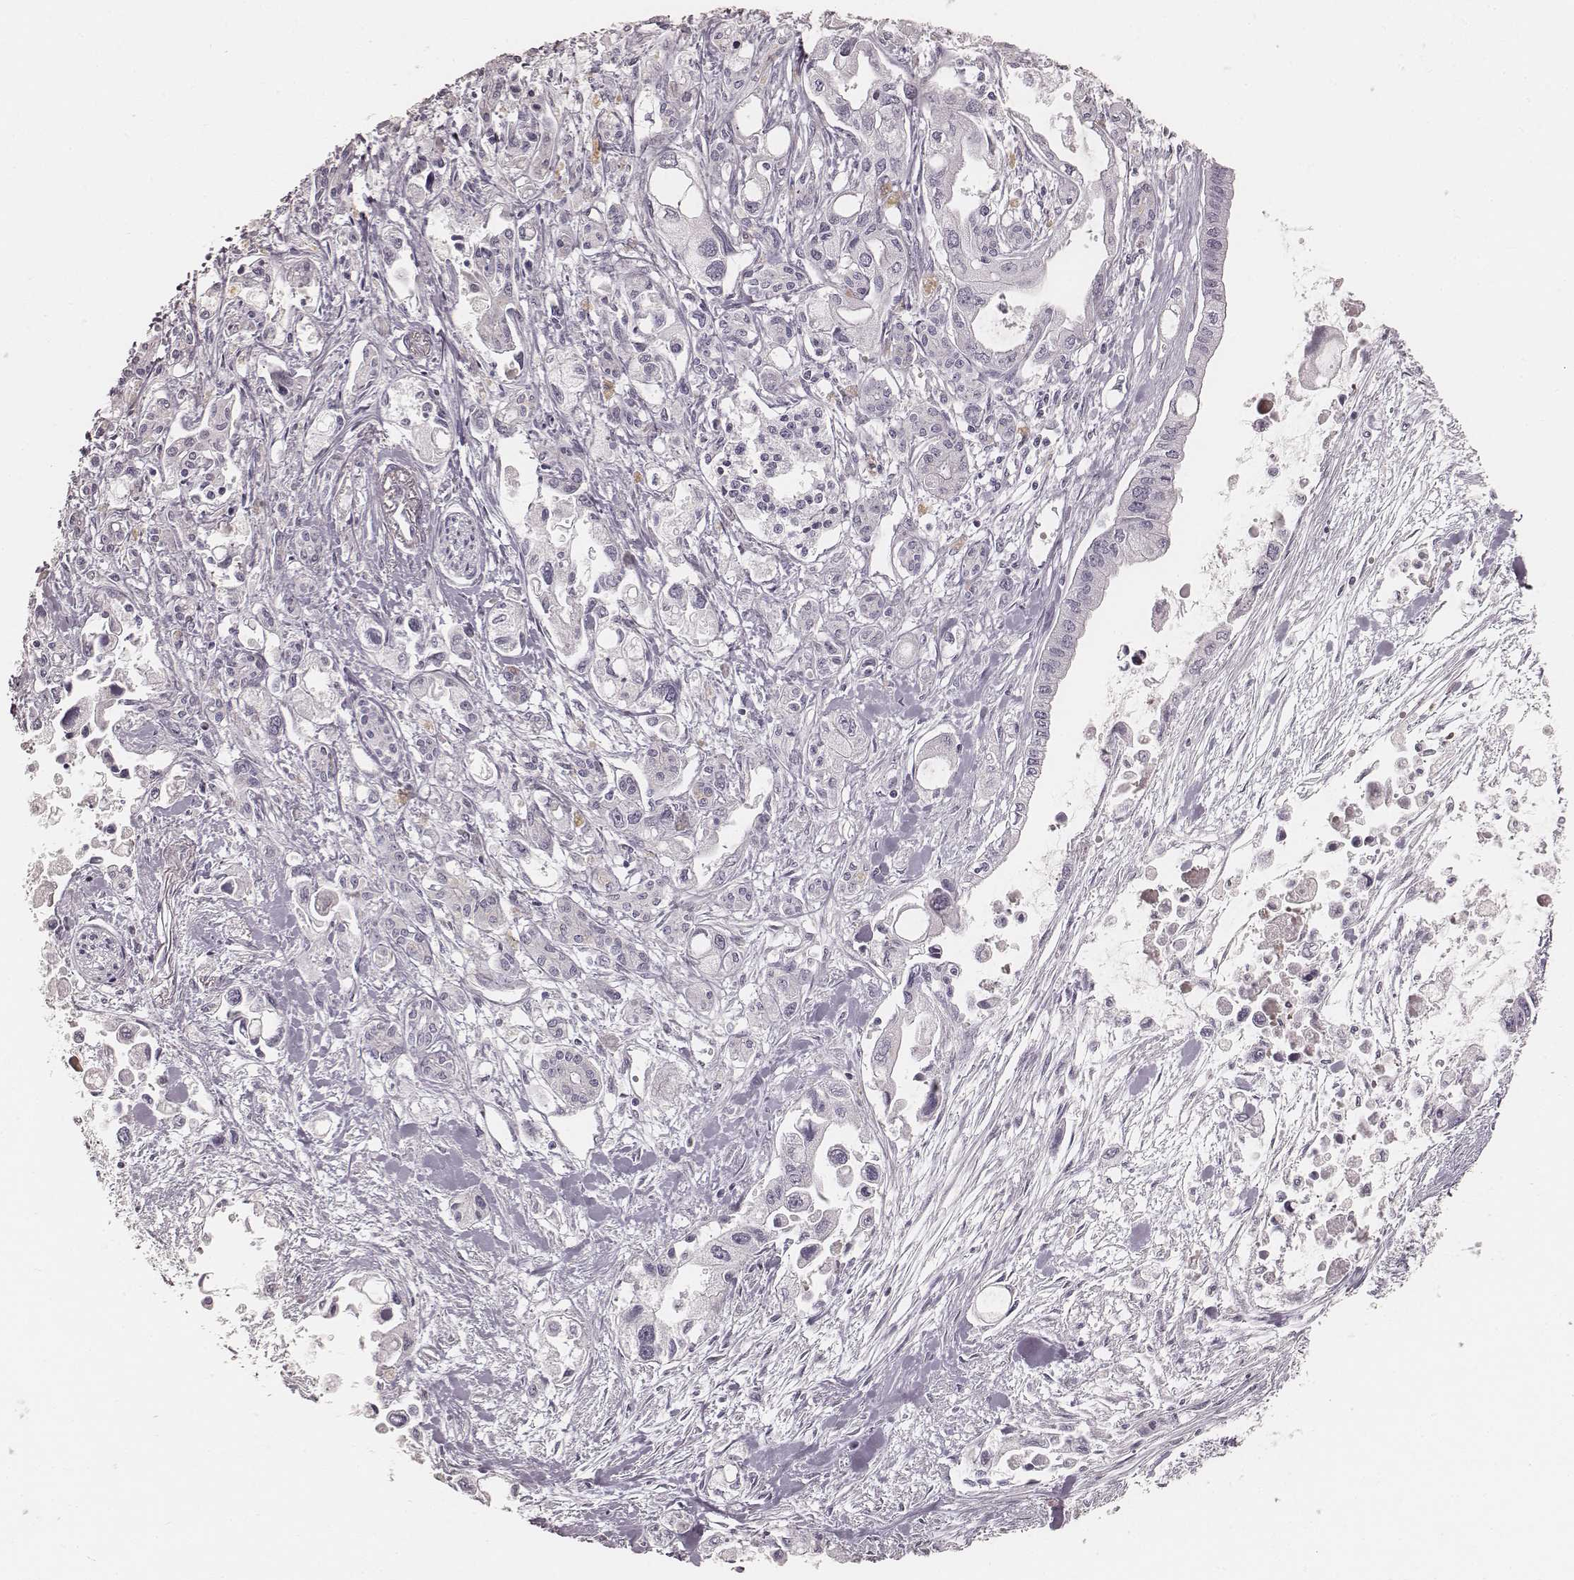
{"staining": {"intensity": "negative", "quantity": "none", "location": "none"}, "tissue": "pancreatic cancer", "cell_type": "Tumor cells", "image_type": "cancer", "snomed": [{"axis": "morphology", "description": "Adenocarcinoma, NOS"}, {"axis": "topography", "description": "Pancreas"}], "caption": "Image shows no significant protein expression in tumor cells of pancreatic cancer. The staining is performed using DAB (3,3'-diaminobenzidine) brown chromogen with nuclei counter-stained in using hematoxylin.", "gene": "KRT26", "patient": {"sex": "female", "age": 61}}